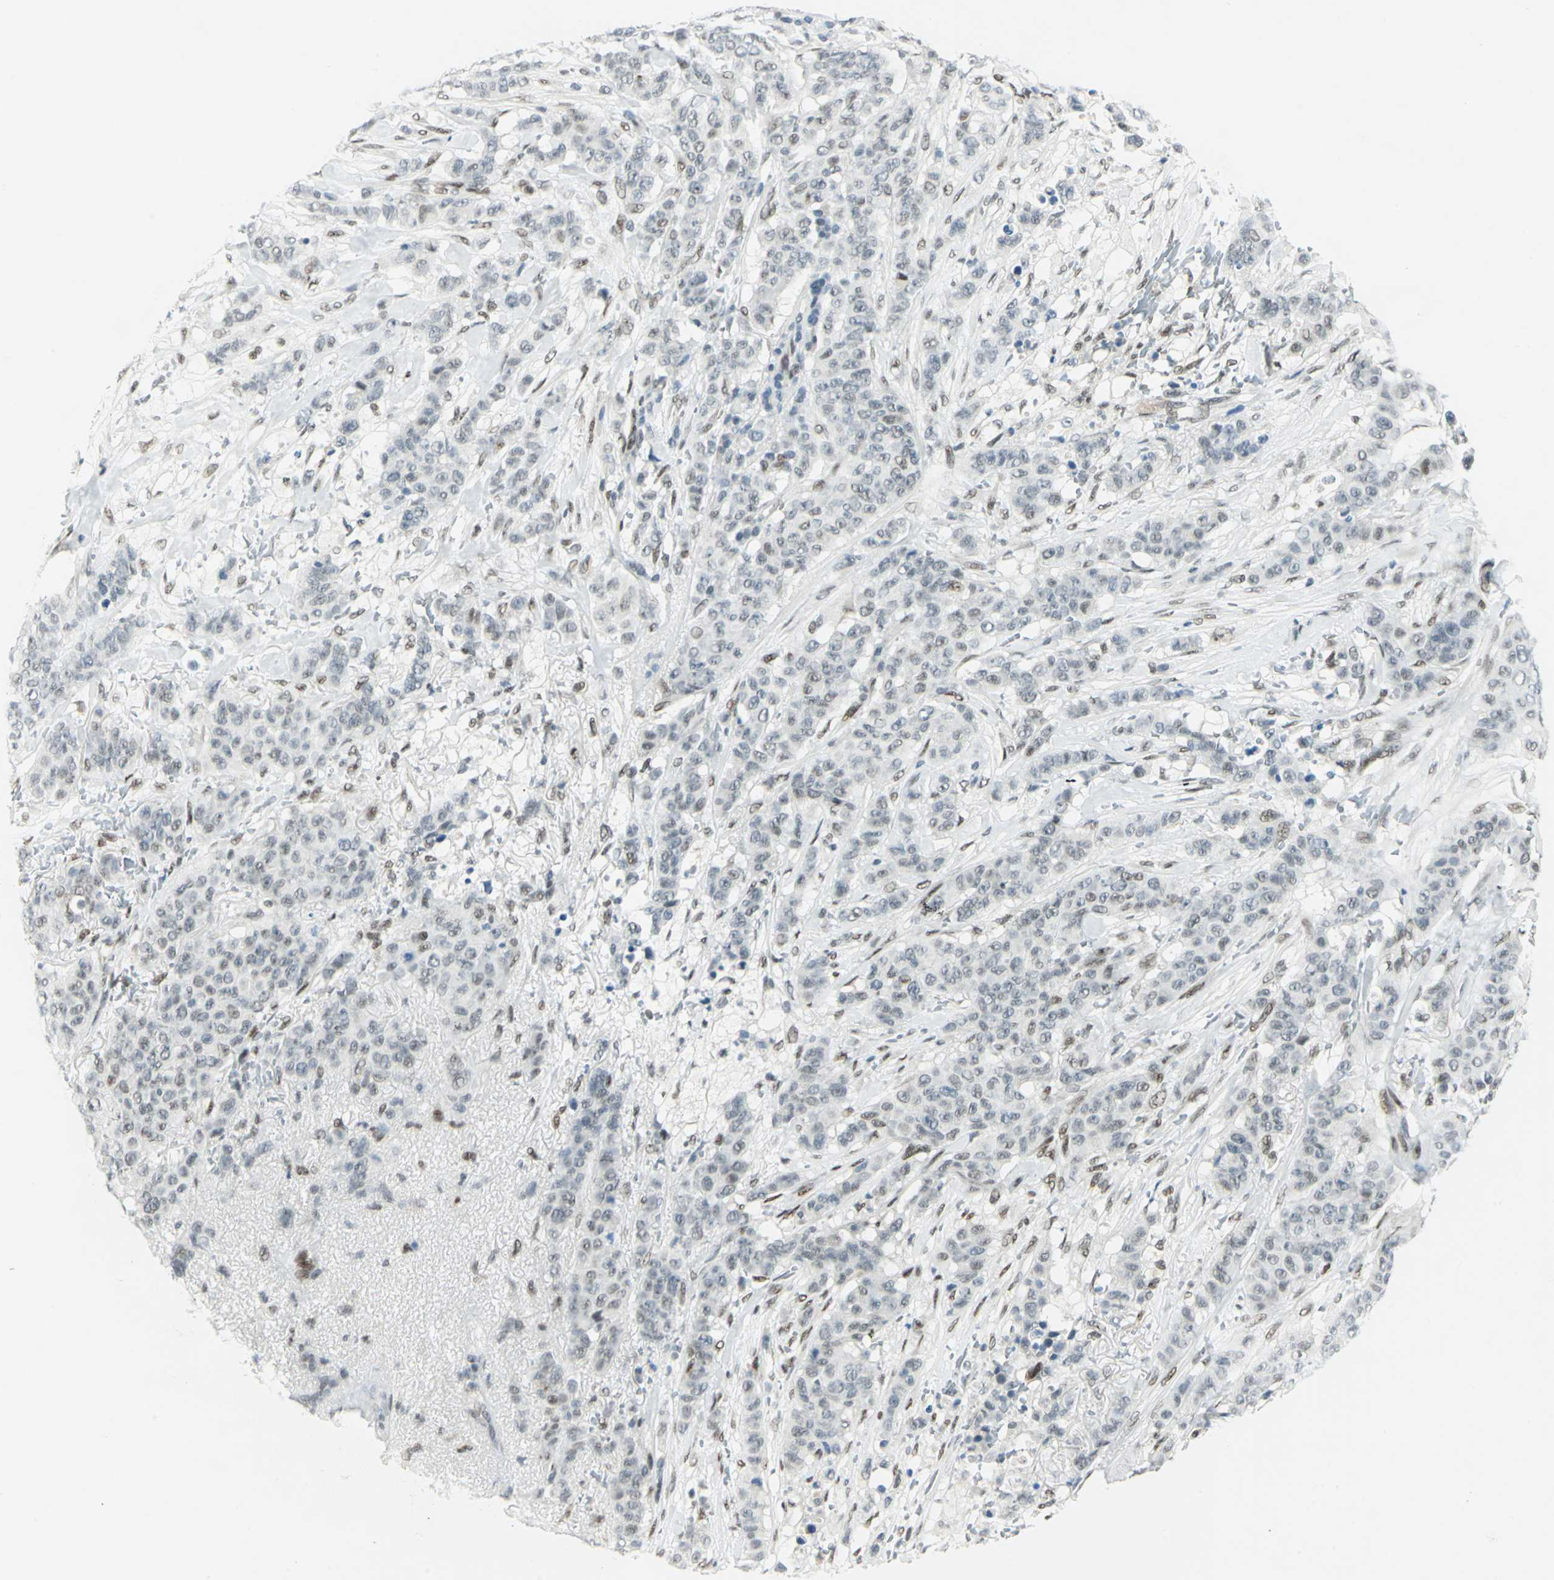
{"staining": {"intensity": "moderate", "quantity": "<25%", "location": "nuclear"}, "tissue": "breast cancer", "cell_type": "Tumor cells", "image_type": "cancer", "snomed": [{"axis": "morphology", "description": "Duct carcinoma"}, {"axis": "topography", "description": "Breast"}], "caption": "The image exhibits a brown stain indicating the presence of a protein in the nuclear of tumor cells in invasive ductal carcinoma (breast).", "gene": "MTMR10", "patient": {"sex": "female", "age": 40}}